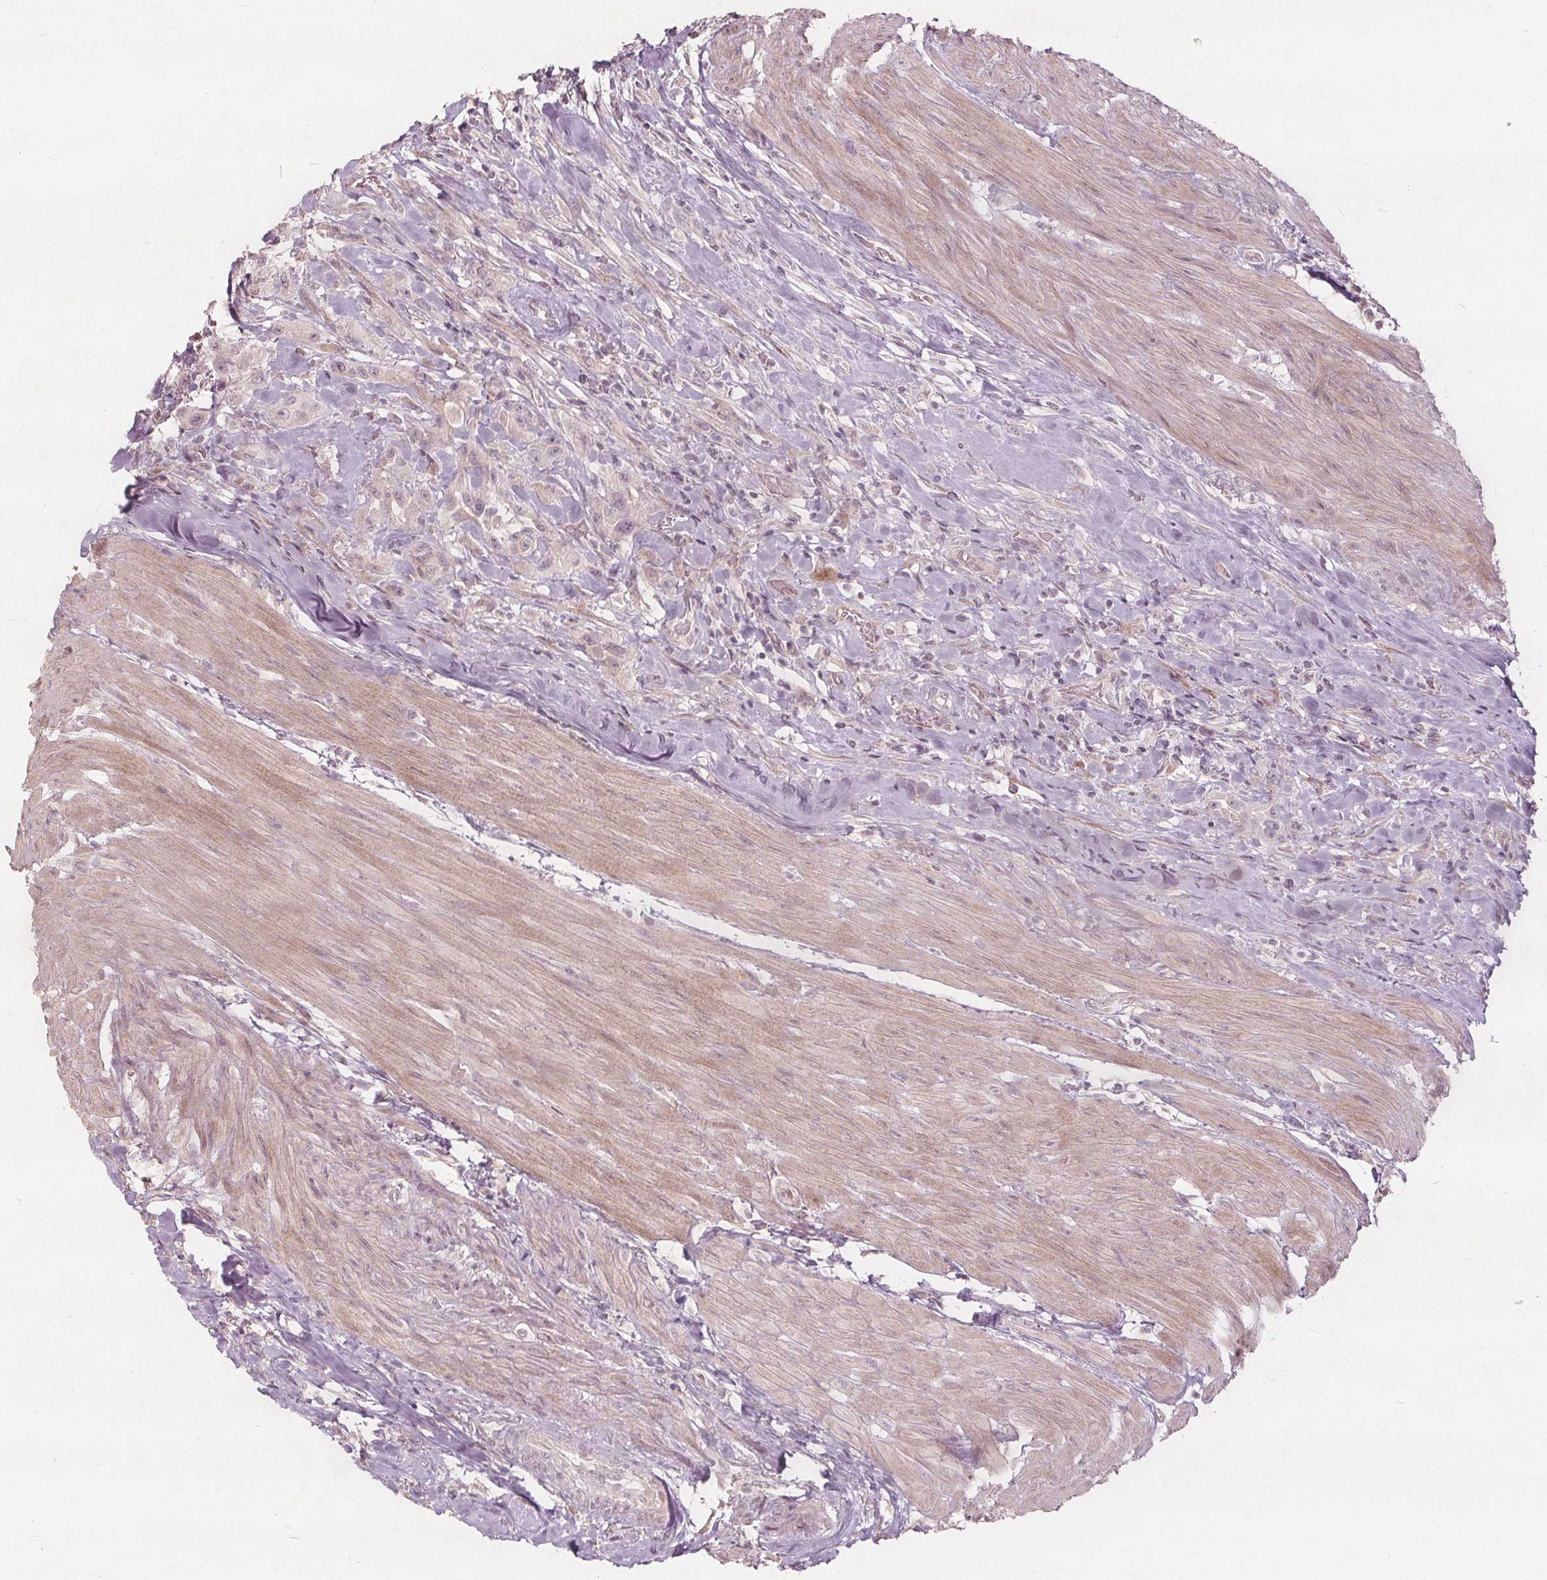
{"staining": {"intensity": "negative", "quantity": "none", "location": "none"}, "tissue": "urothelial cancer", "cell_type": "Tumor cells", "image_type": "cancer", "snomed": [{"axis": "morphology", "description": "Urothelial carcinoma, High grade"}, {"axis": "topography", "description": "Urinary bladder"}], "caption": "High-grade urothelial carcinoma was stained to show a protein in brown. There is no significant positivity in tumor cells.", "gene": "PTPRT", "patient": {"sex": "male", "age": 79}}